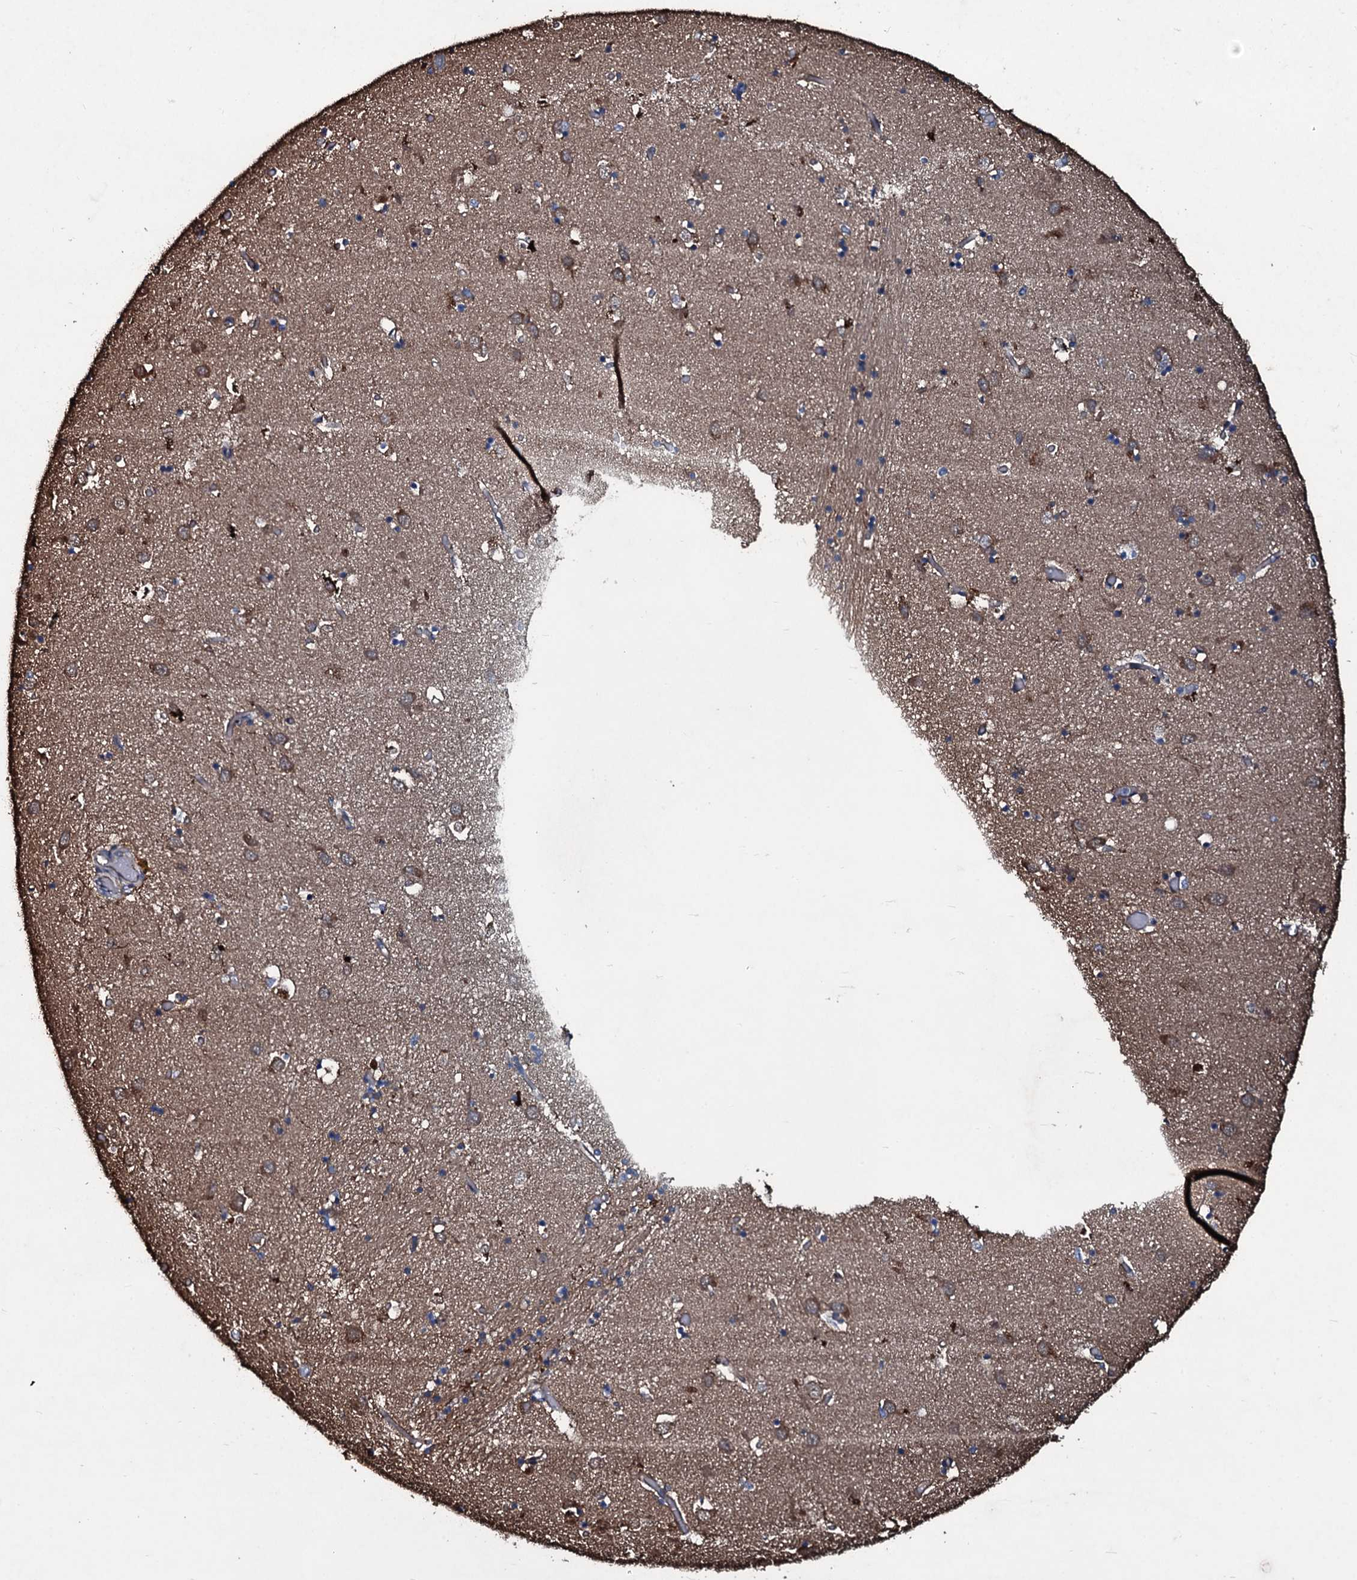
{"staining": {"intensity": "weak", "quantity": "<25%", "location": "cytoplasmic/membranous"}, "tissue": "caudate", "cell_type": "Glial cells", "image_type": "normal", "snomed": [{"axis": "morphology", "description": "Normal tissue, NOS"}, {"axis": "topography", "description": "Lateral ventricle wall"}], "caption": "Immunohistochemical staining of unremarkable caudate demonstrates no significant staining in glial cells. (Stains: DAB (3,3'-diaminobenzidine) immunohistochemistry with hematoxylin counter stain, Microscopy: brightfield microscopy at high magnification).", "gene": "DMAC2", "patient": {"sex": "male", "age": 70}}